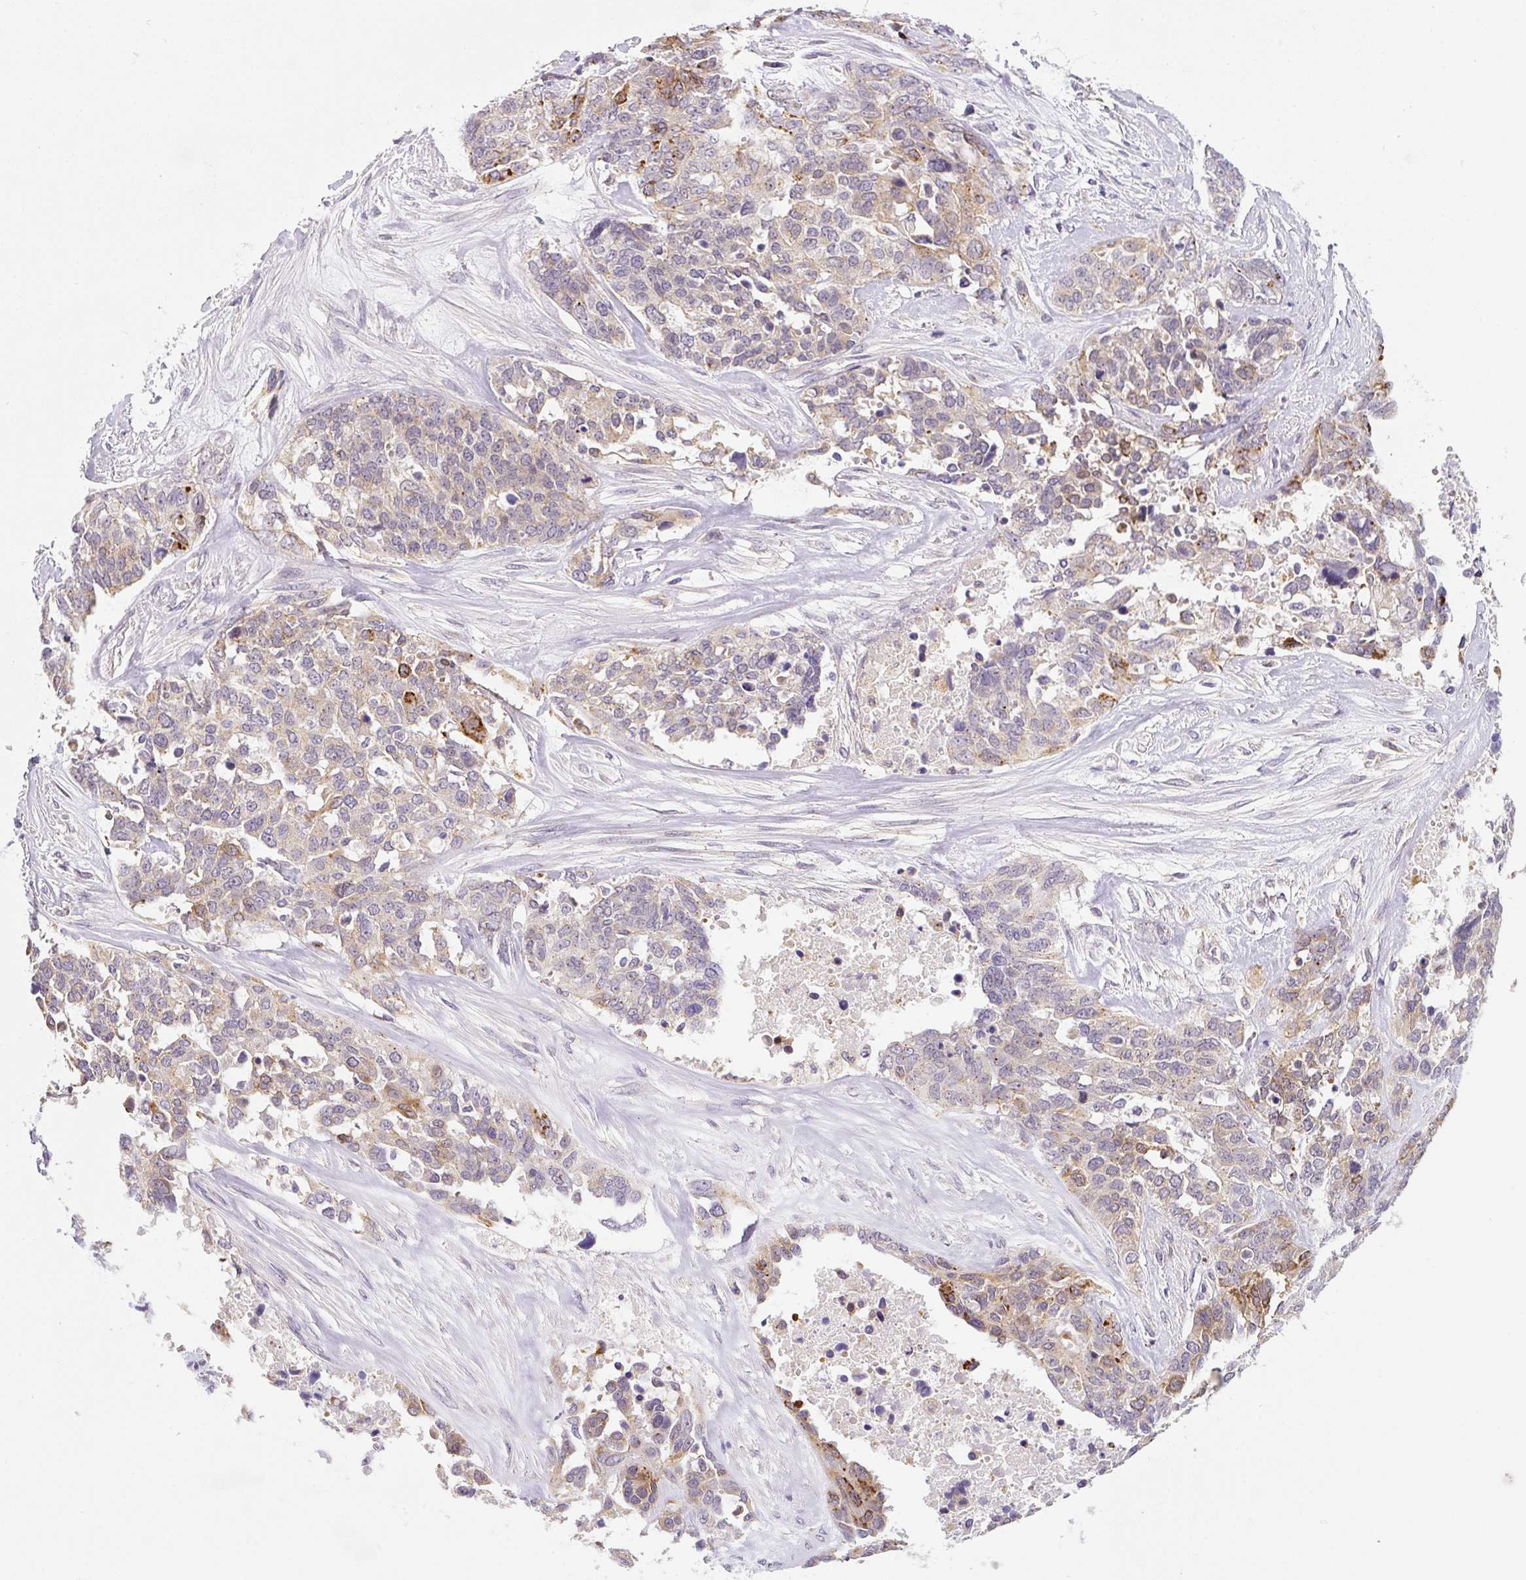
{"staining": {"intensity": "moderate", "quantity": "25%-75%", "location": "cytoplasmic/membranous"}, "tissue": "ovarian cancer", "cell_type": "Tumor cells", "image_type": "cancer", "snomed": [{"axis": "morphology", "description": "Cystadenocarcinoma, serous, NOS"}, {"axis": "topography", "description": "Ovary"}], "caption": "Ovarian cancer was stained to show a protein in brown. There is medium levels of moderate cytoplasmic/membranous positivity in about 25%-75% of tumor cells.", "gene": "PLA2G4A", "patient": {"sex": "female", "age": 44}}